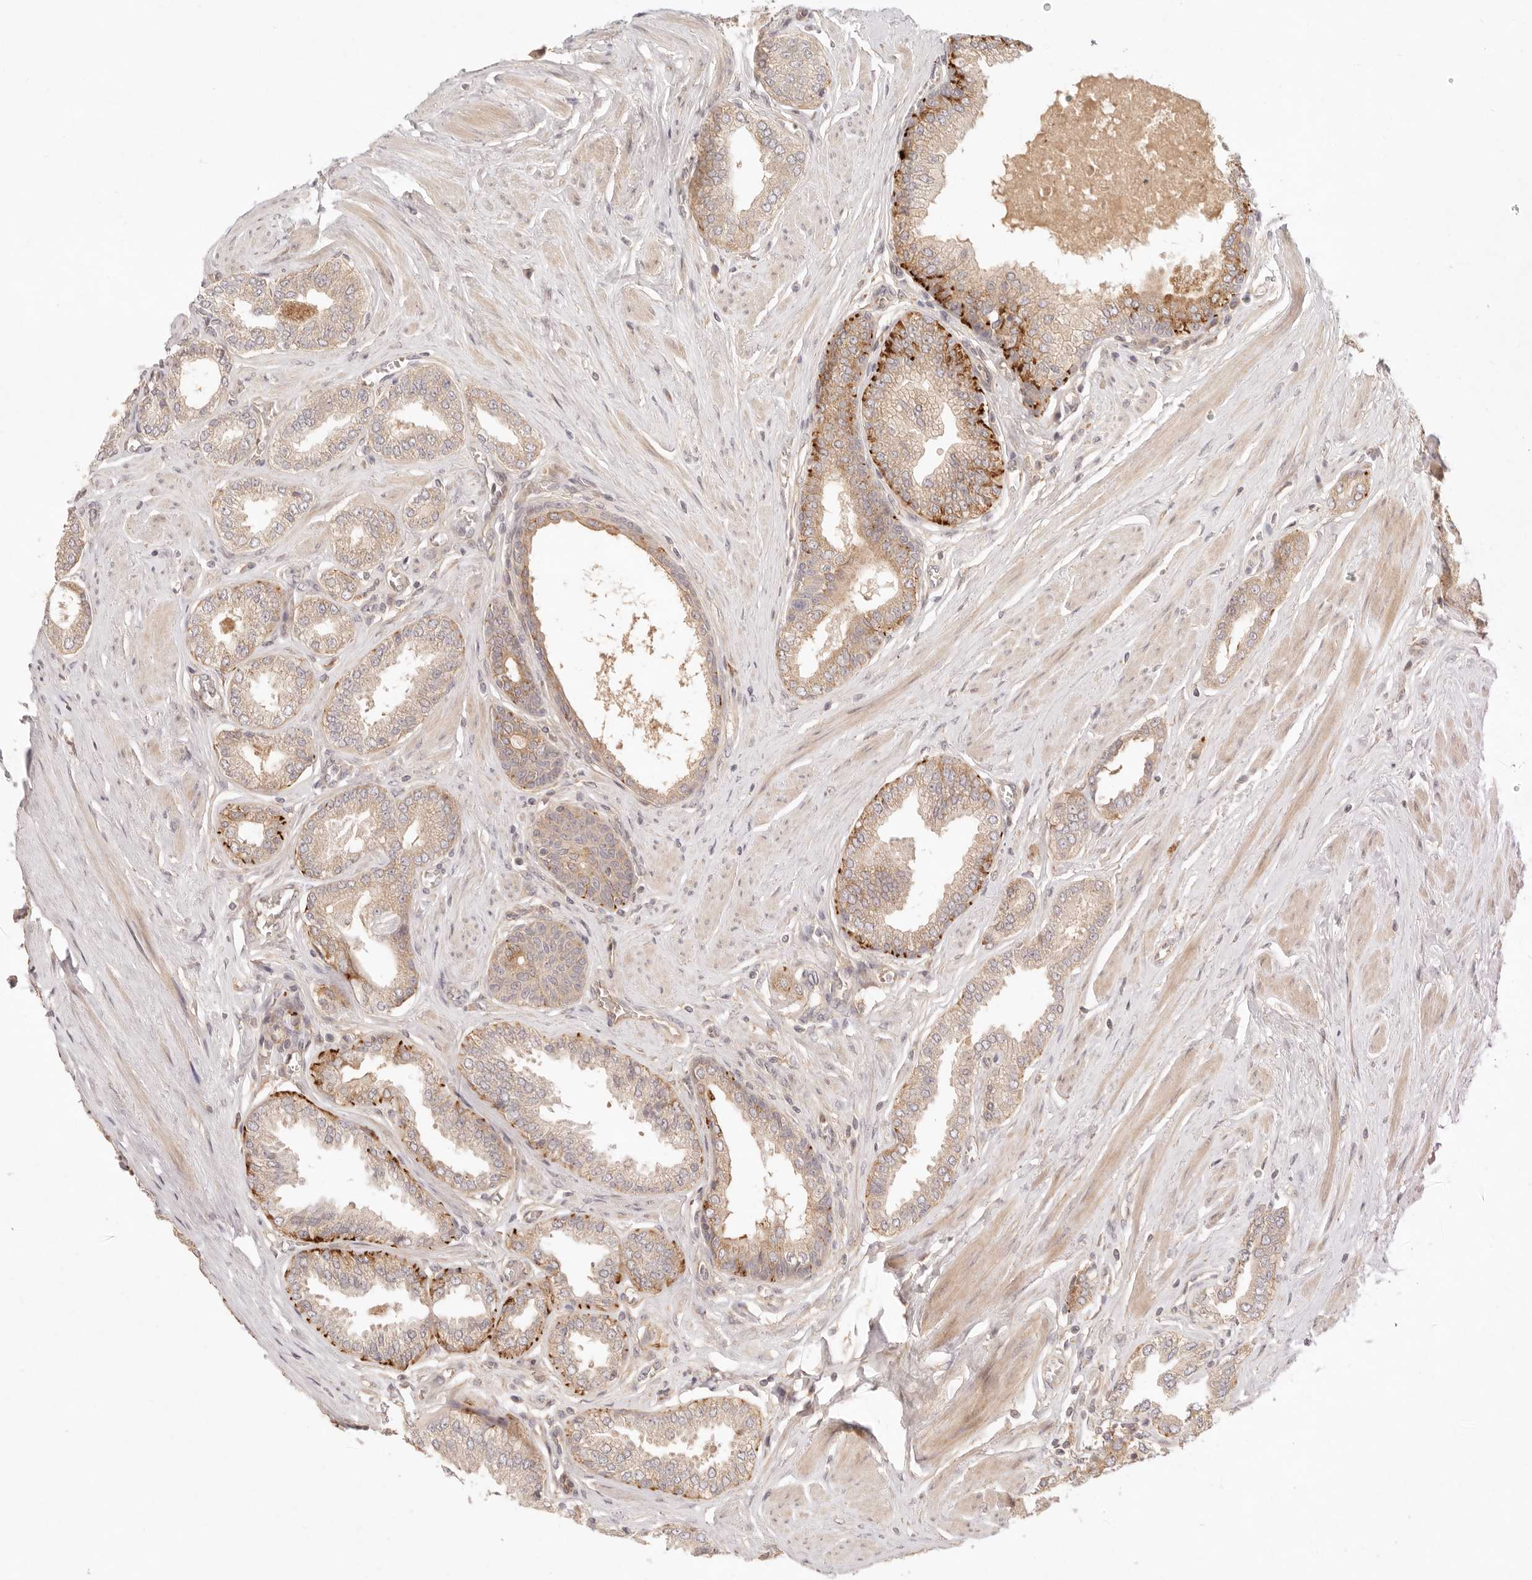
{"staining": {"intensity": "moderate", "quantity": "25%-75%", "location": "cytoplasmic/membranous"}, "tissue": "prostate cancer", "cell_type": "Tumor cells", "image_type": "cancer", "snomed": [{"axis": "morphology", "description": "Adenocarcinoma, Low grade"}, {"axis": "topography", "description": "Prostate"}], "caption": "The image reveals a brown stain indicating the presence of a protein in the cytoplasmic/membranous of tumor cells in prostate cancer.", "gene": "PPP1R3B", "patient": {"sex": "male", "age": 63}}